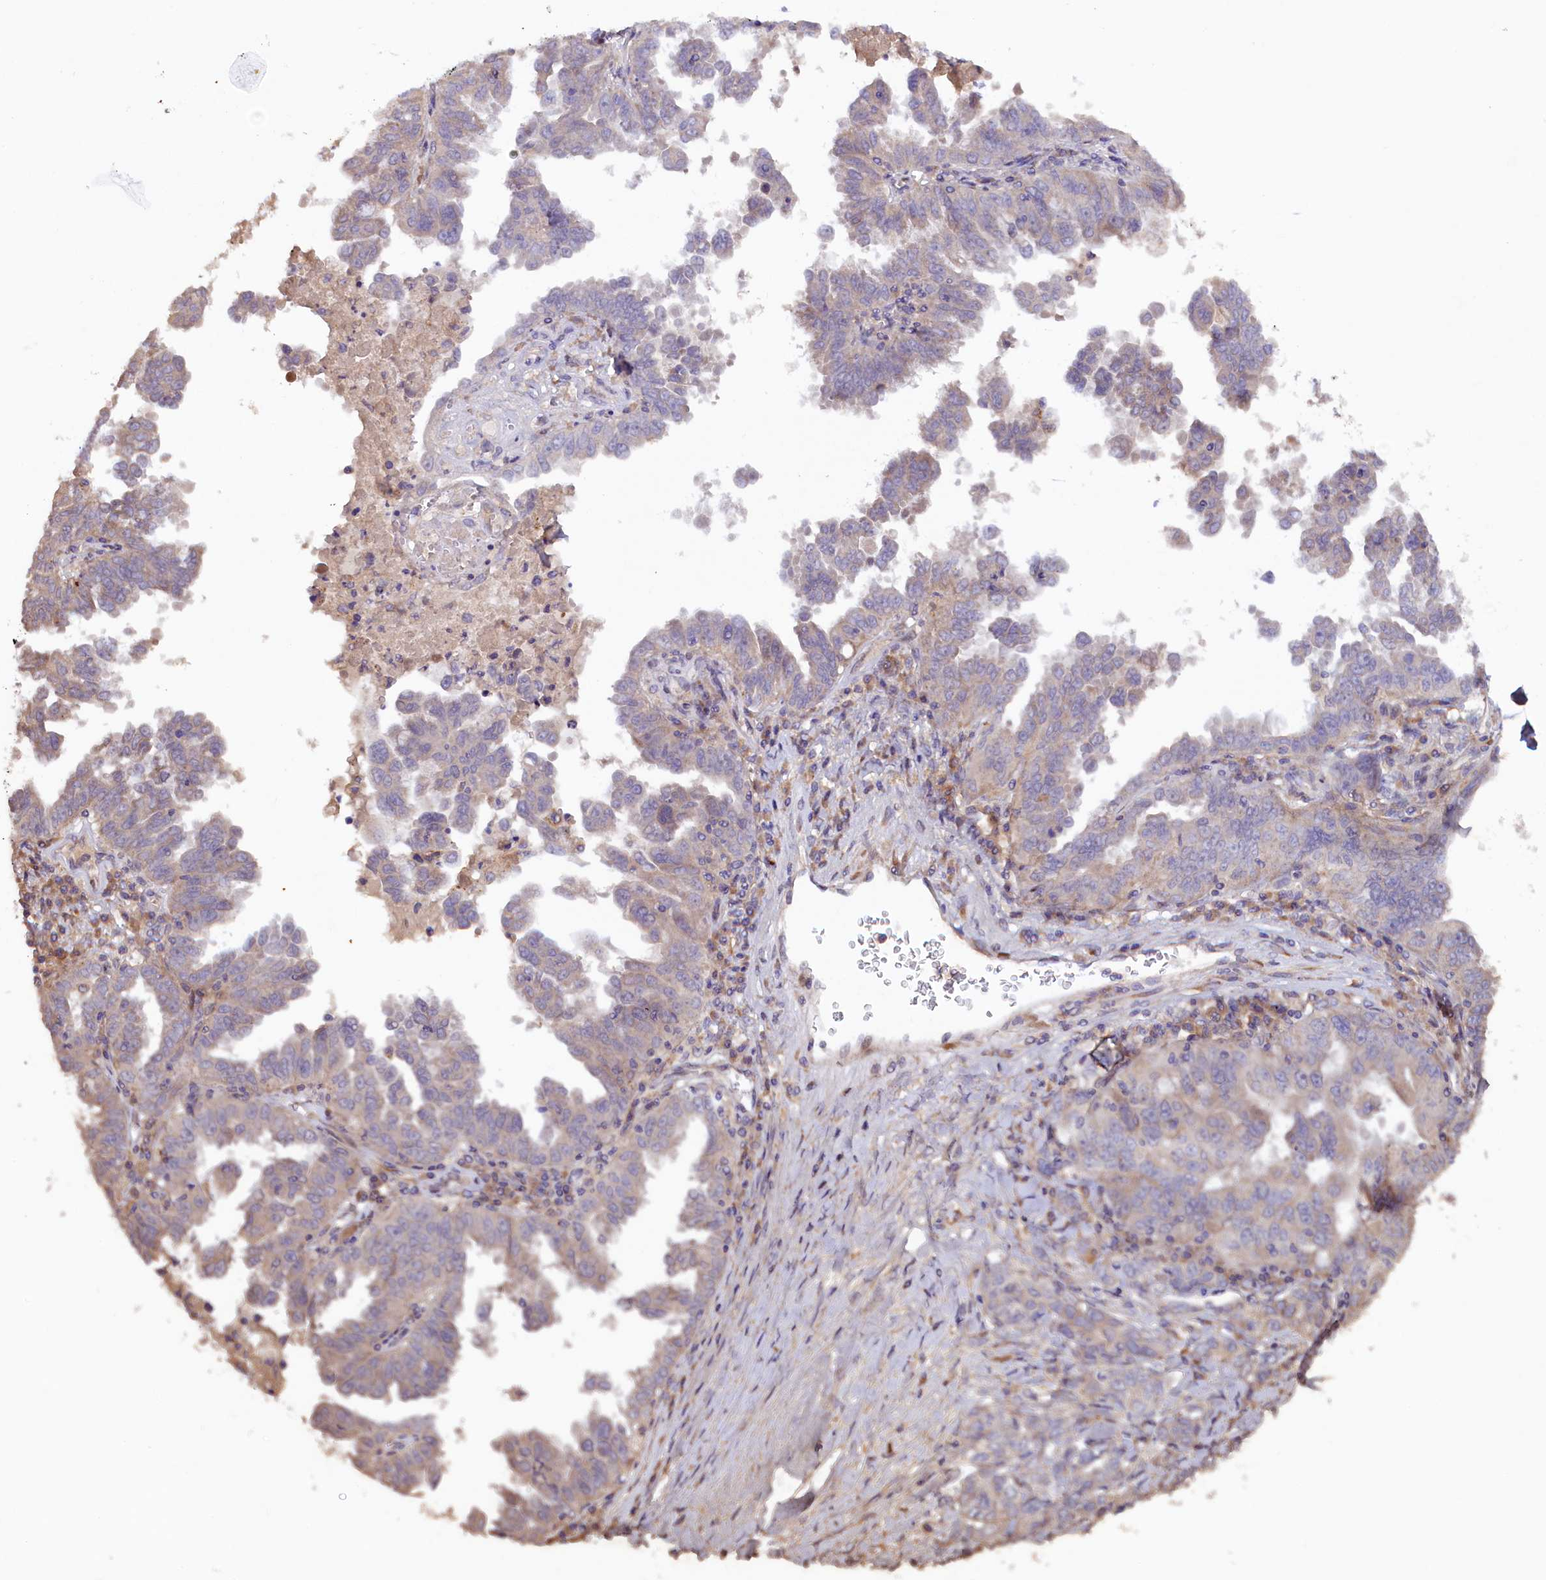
{"staining": {"intensity": "weak", "quantity": "25%-75%", "location": "cytoplasmic/membranous"}, "tissue": "ovarian cancer", "cell_type": "Tumor cells", "image_type": "cancer", "snomed": [{"axis": "morphology", "description": "Carcinoma, endometroid"}, {"axis": "topography", "description": "Ovary"}], "caption": "Ovarian endometroid carcinoma tissue exhibits weak cytoplasmic/membranous staining in about 25%-75% of tumor cells, visualized by immunohistochemistry. (DAB (3,3'-diaminobenzidine) IHC, brown staining for protein, blue staining for nuclei).", "gene": "SSC5D", "patient": {"sex": "female", "age": 62}}